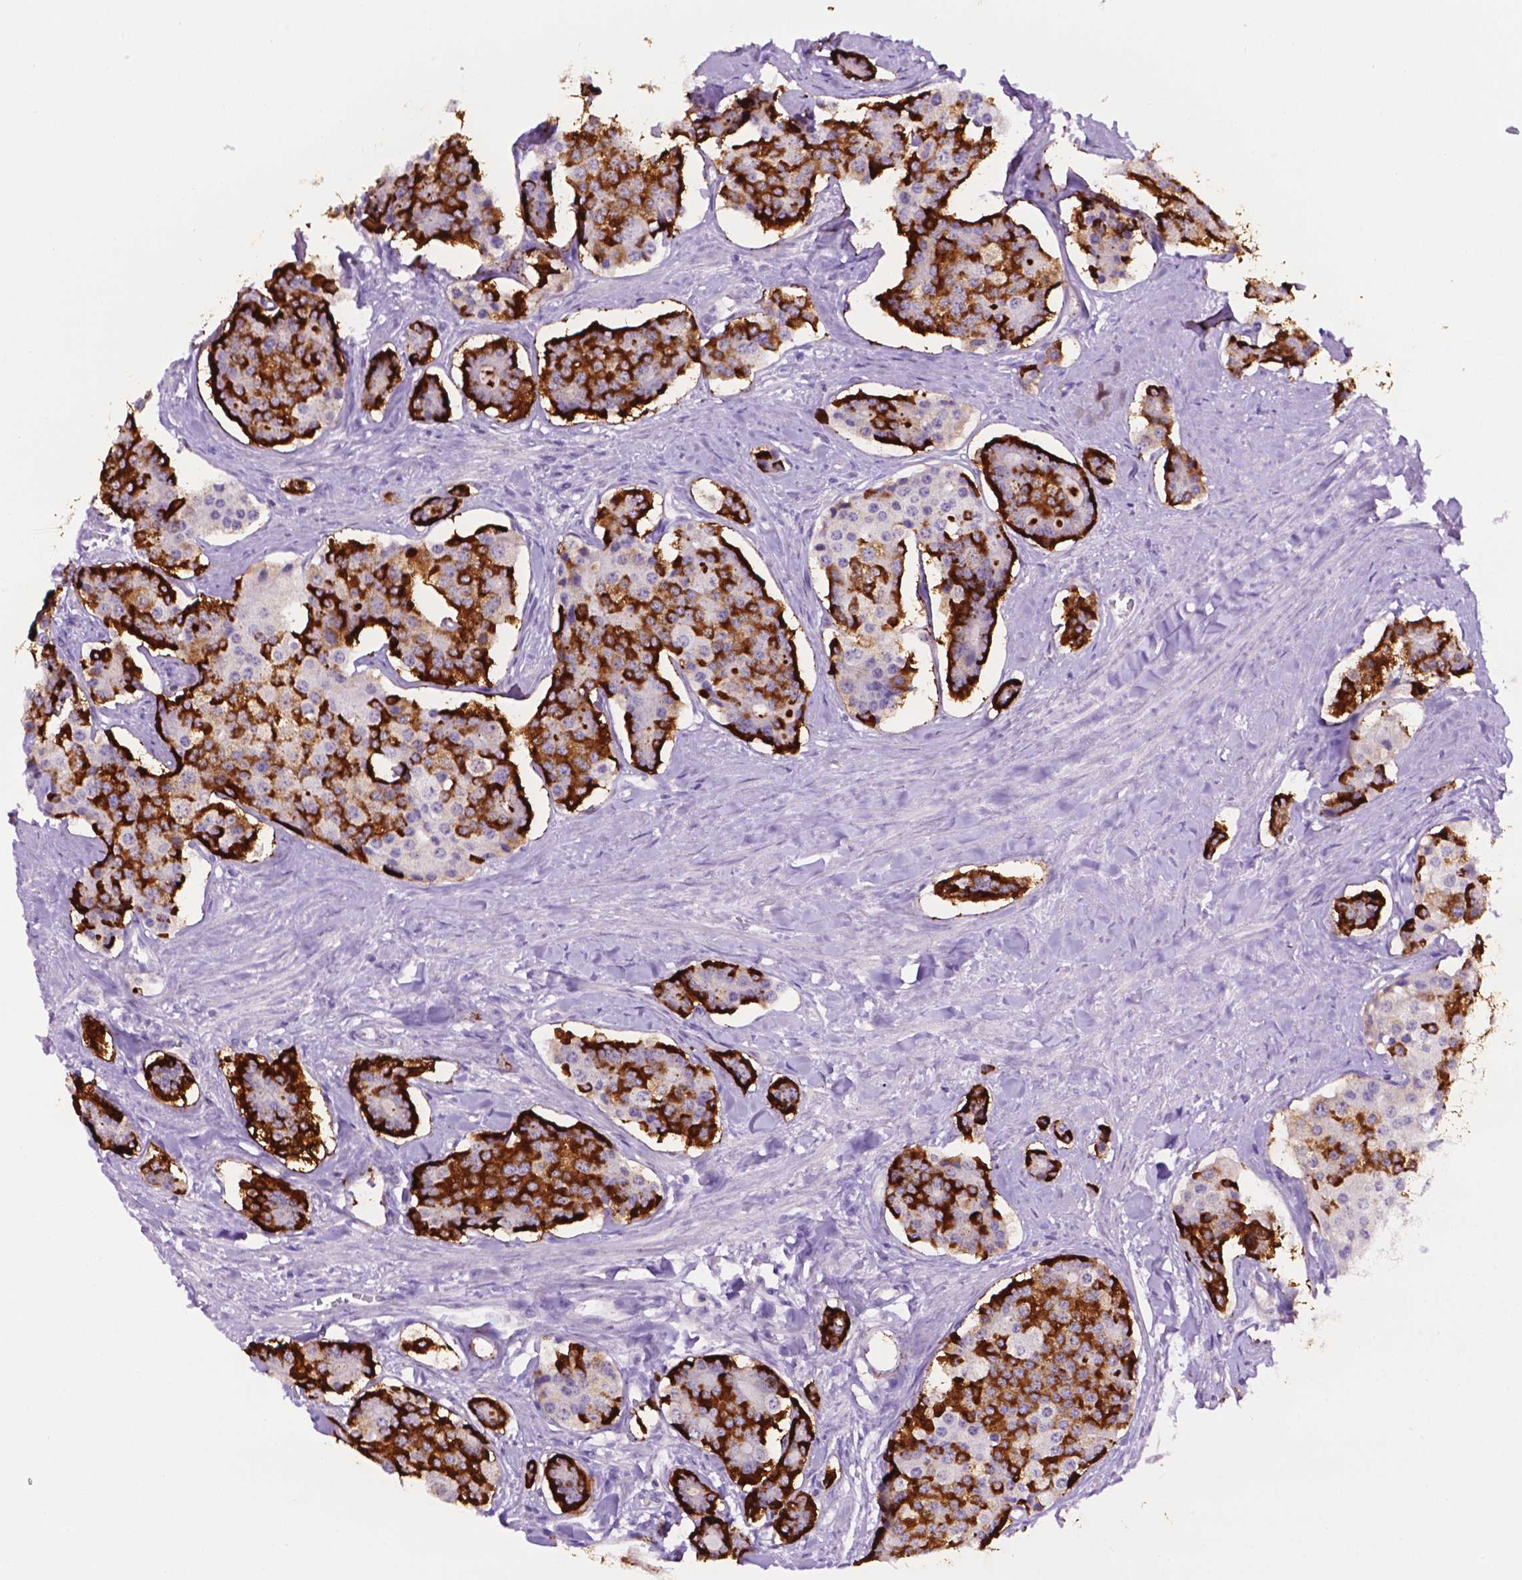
{"staining": {"intensity": "strong", "quantity": "25%-75%", "location": "cytoplasmic/membranous"}, "tissue": "carcinoid", "cell_type": "Tumor cells", "image_type": "cancer", "snomed": [{"axis": "morphology", "description": "Carcinoid, malignant, NOS"}, {"axis": "topography", "description": "Small intestine"}], "caption": "This photomicrograph reveals carcinoid stained with immunohistochemistry (IHC) to label a protein in brown. The cytoplasmic/membranous of tumor cells show strong positivity for the protein. Nuclei are counter-stained blue.", "gene": "TACSTD2", "patient": {"sex": "female", "age": 65}}